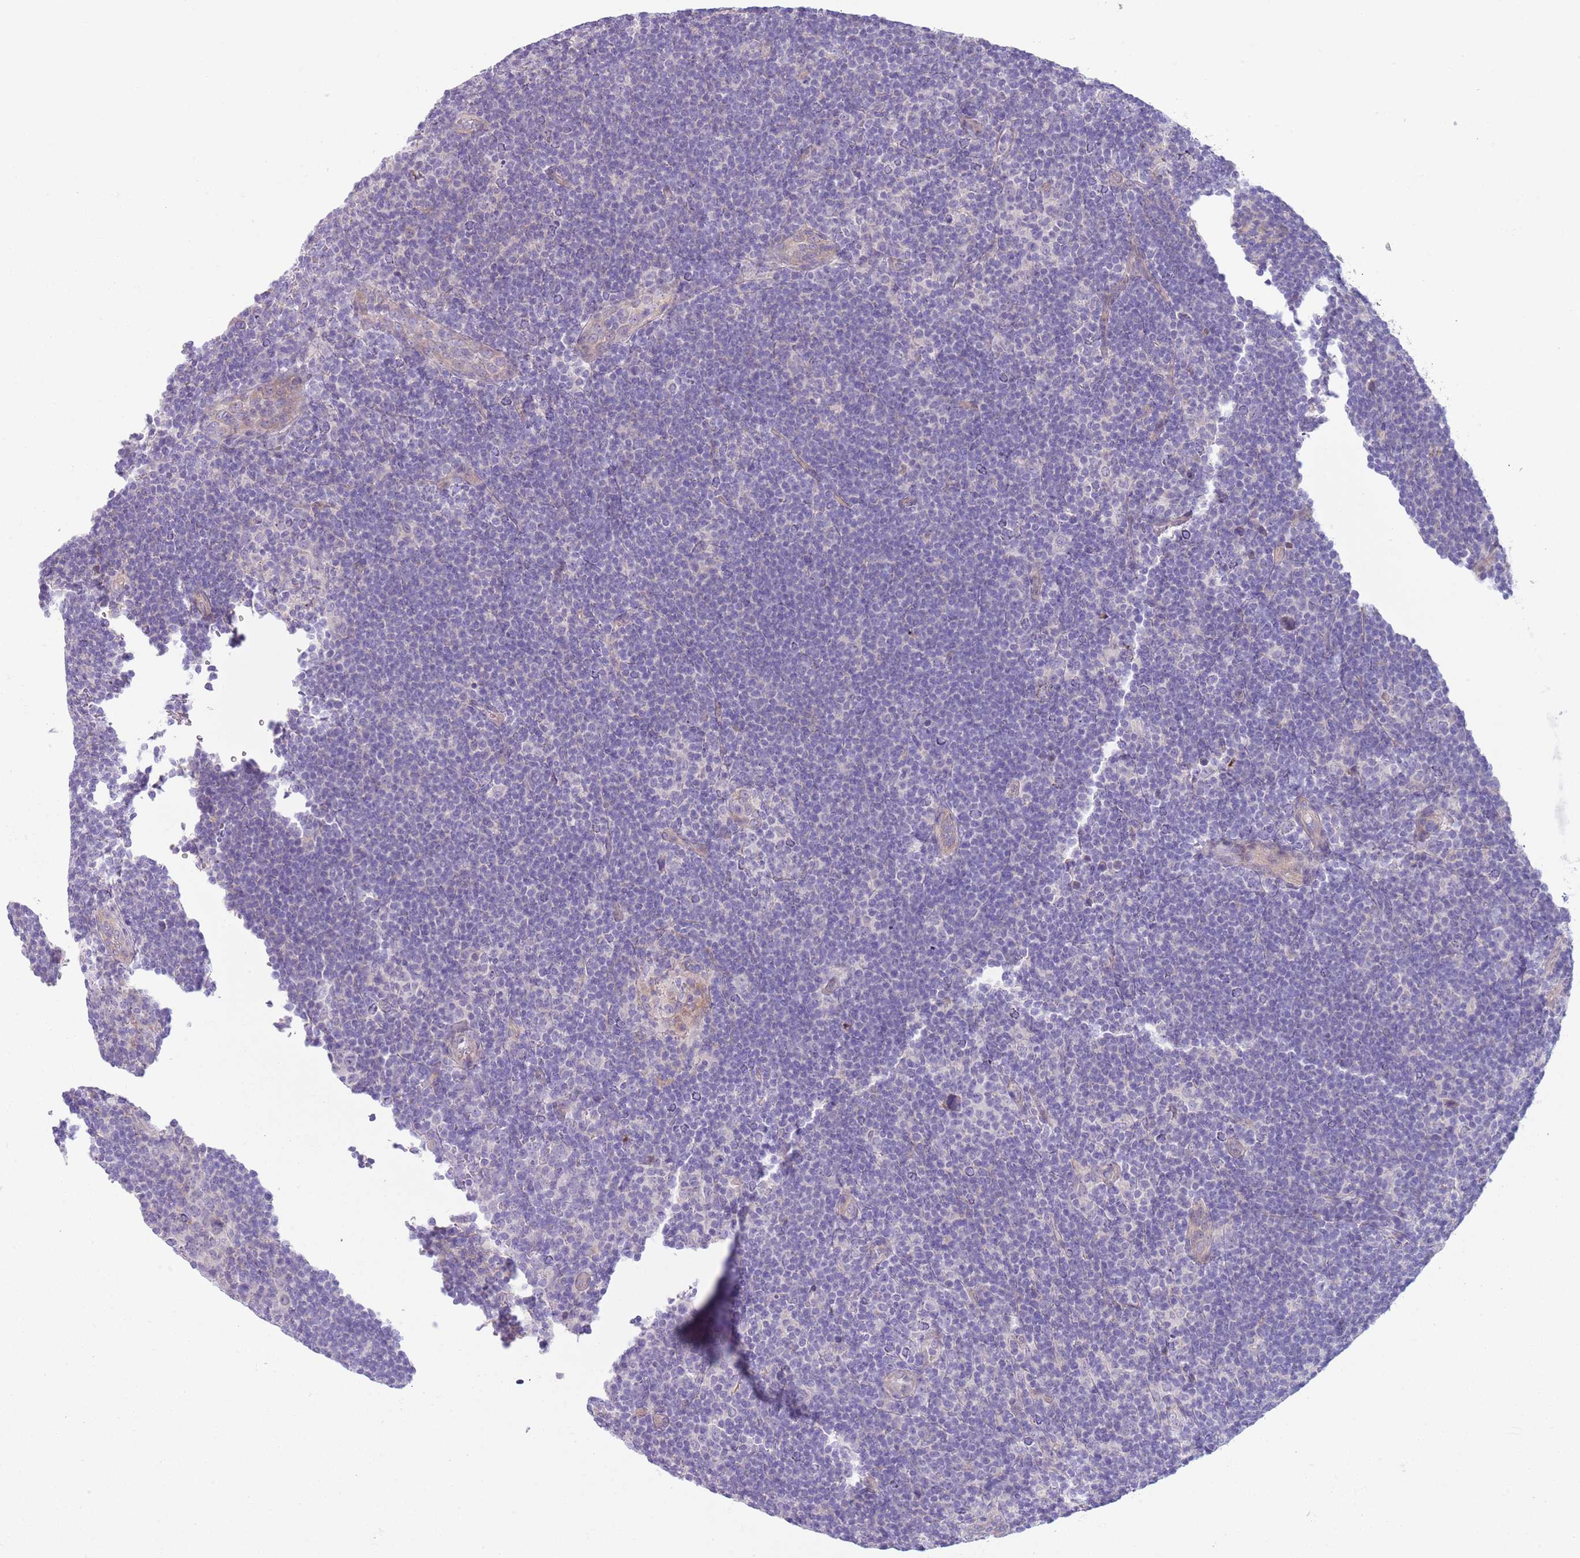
{"staining": {"intensity": "negative", "quantity": "none", "location": "none"}, "tissue": "lymphoma", "cell_type": "Tumor cells", "image_type": "cancer", "snomed": [{"axis": "morphology", "description": "Hodgkin's disease, NOS"}, {"axis": "topography", "description": "Lymph node"}], "caption": "Immunohistochemistry of Hodgkin's disease displays no positivity in tumor cells.", "gene": "CFH", "patient": {"sex": "female", "age": 57}}